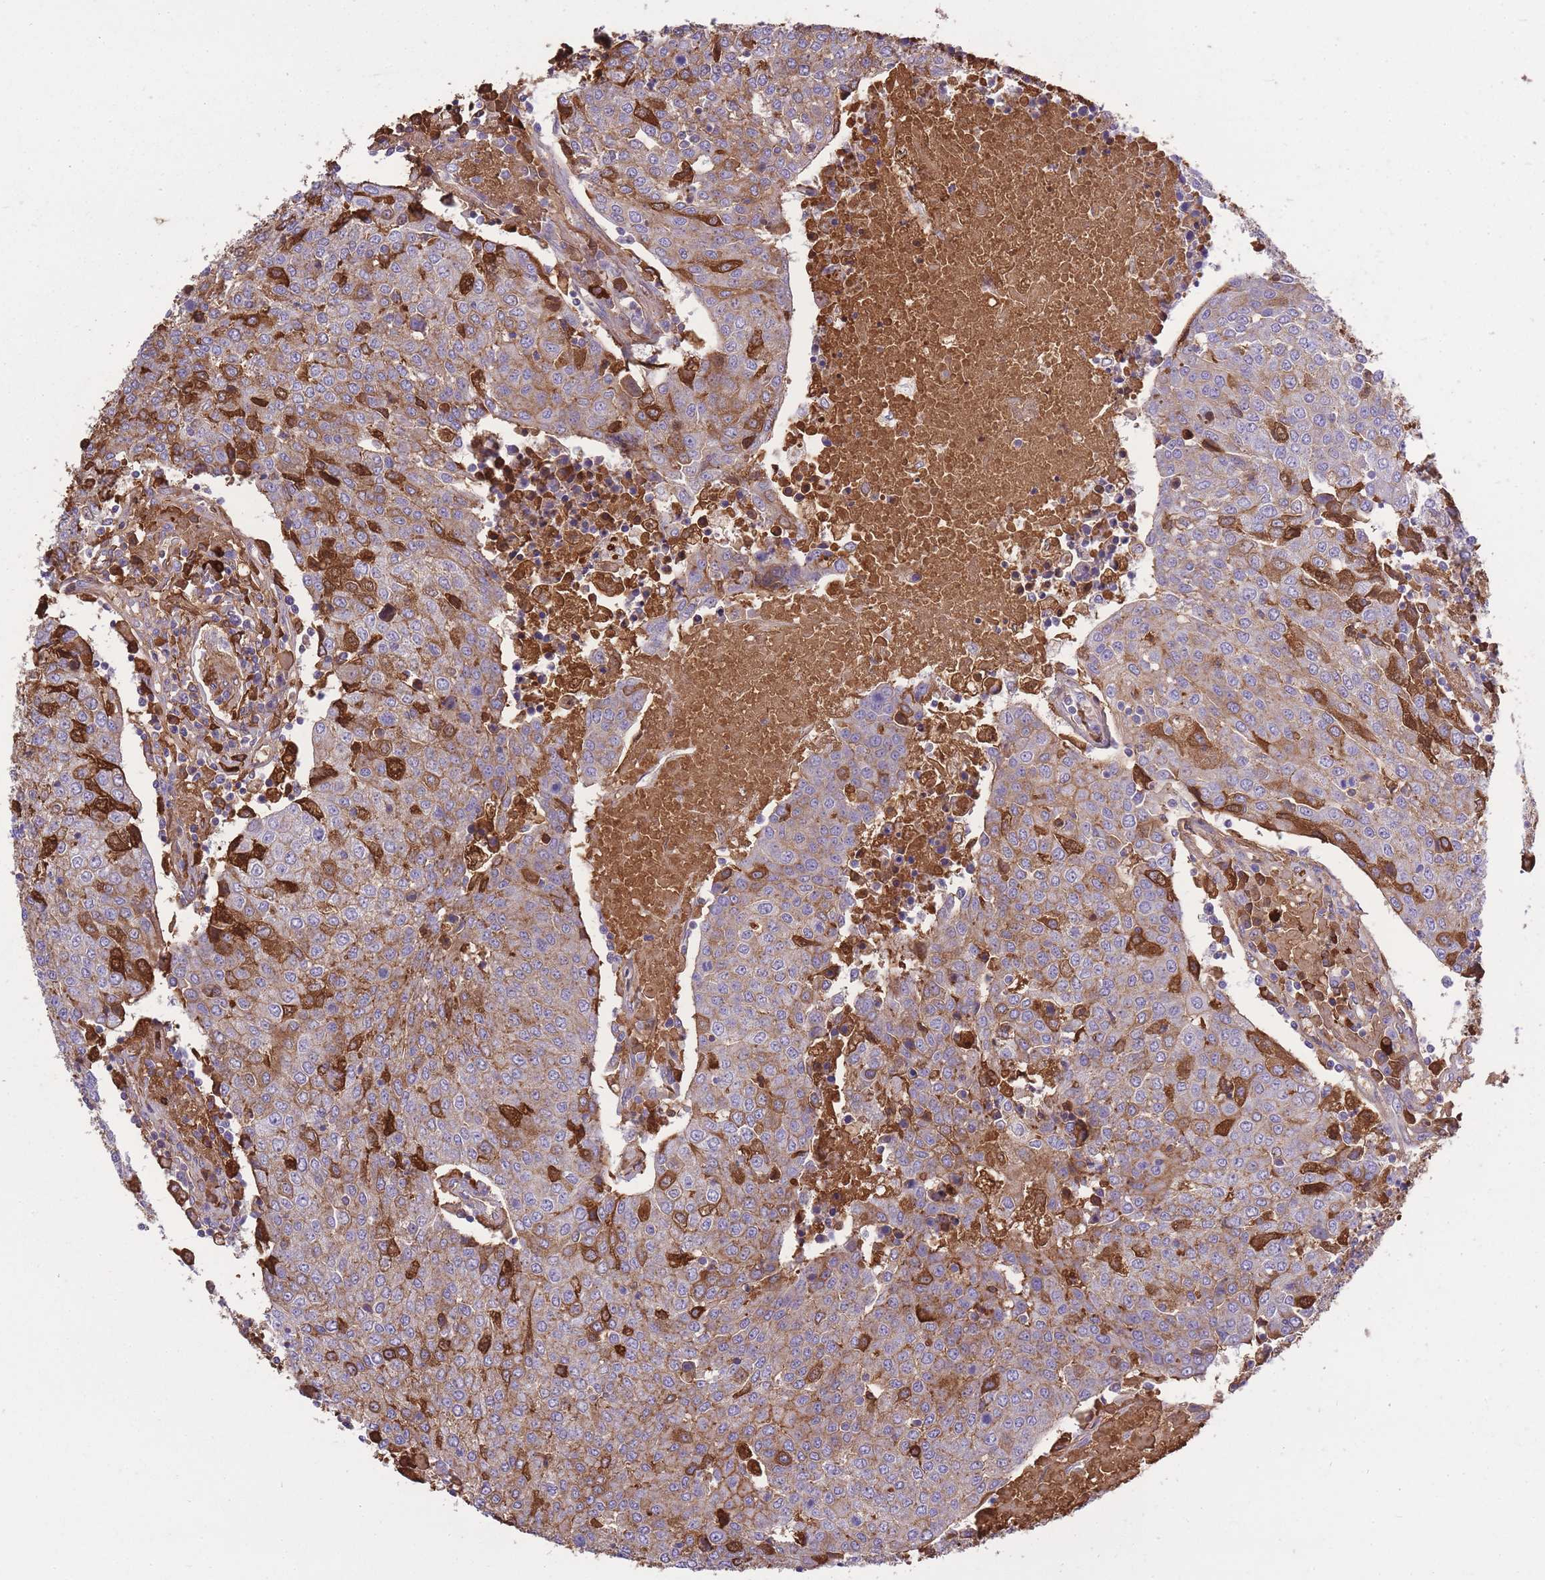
{"staining": {"intensity": "strong", "quantity": "<25%", "location": "cytoplasmic/membranous"}, "tissue": "urothelial cancer", "cell_type": "Tumor cells", "image_type": "cancer", "snomed": [{"axis": "morphology", "description": "Urothelial carcinoma, High grade"}, {"axis": "topography", "description": "Urinary bladder"}], "caption": "Immunohistochemical staining of human urothelial carcinoma (high-grade) displays medium levels of strong cytoplasmic/membranous positivity in approximately <25% of tumor cells.", "gene": "IGKV1D-42", "patient": {"sex": "female", "age": 85}}